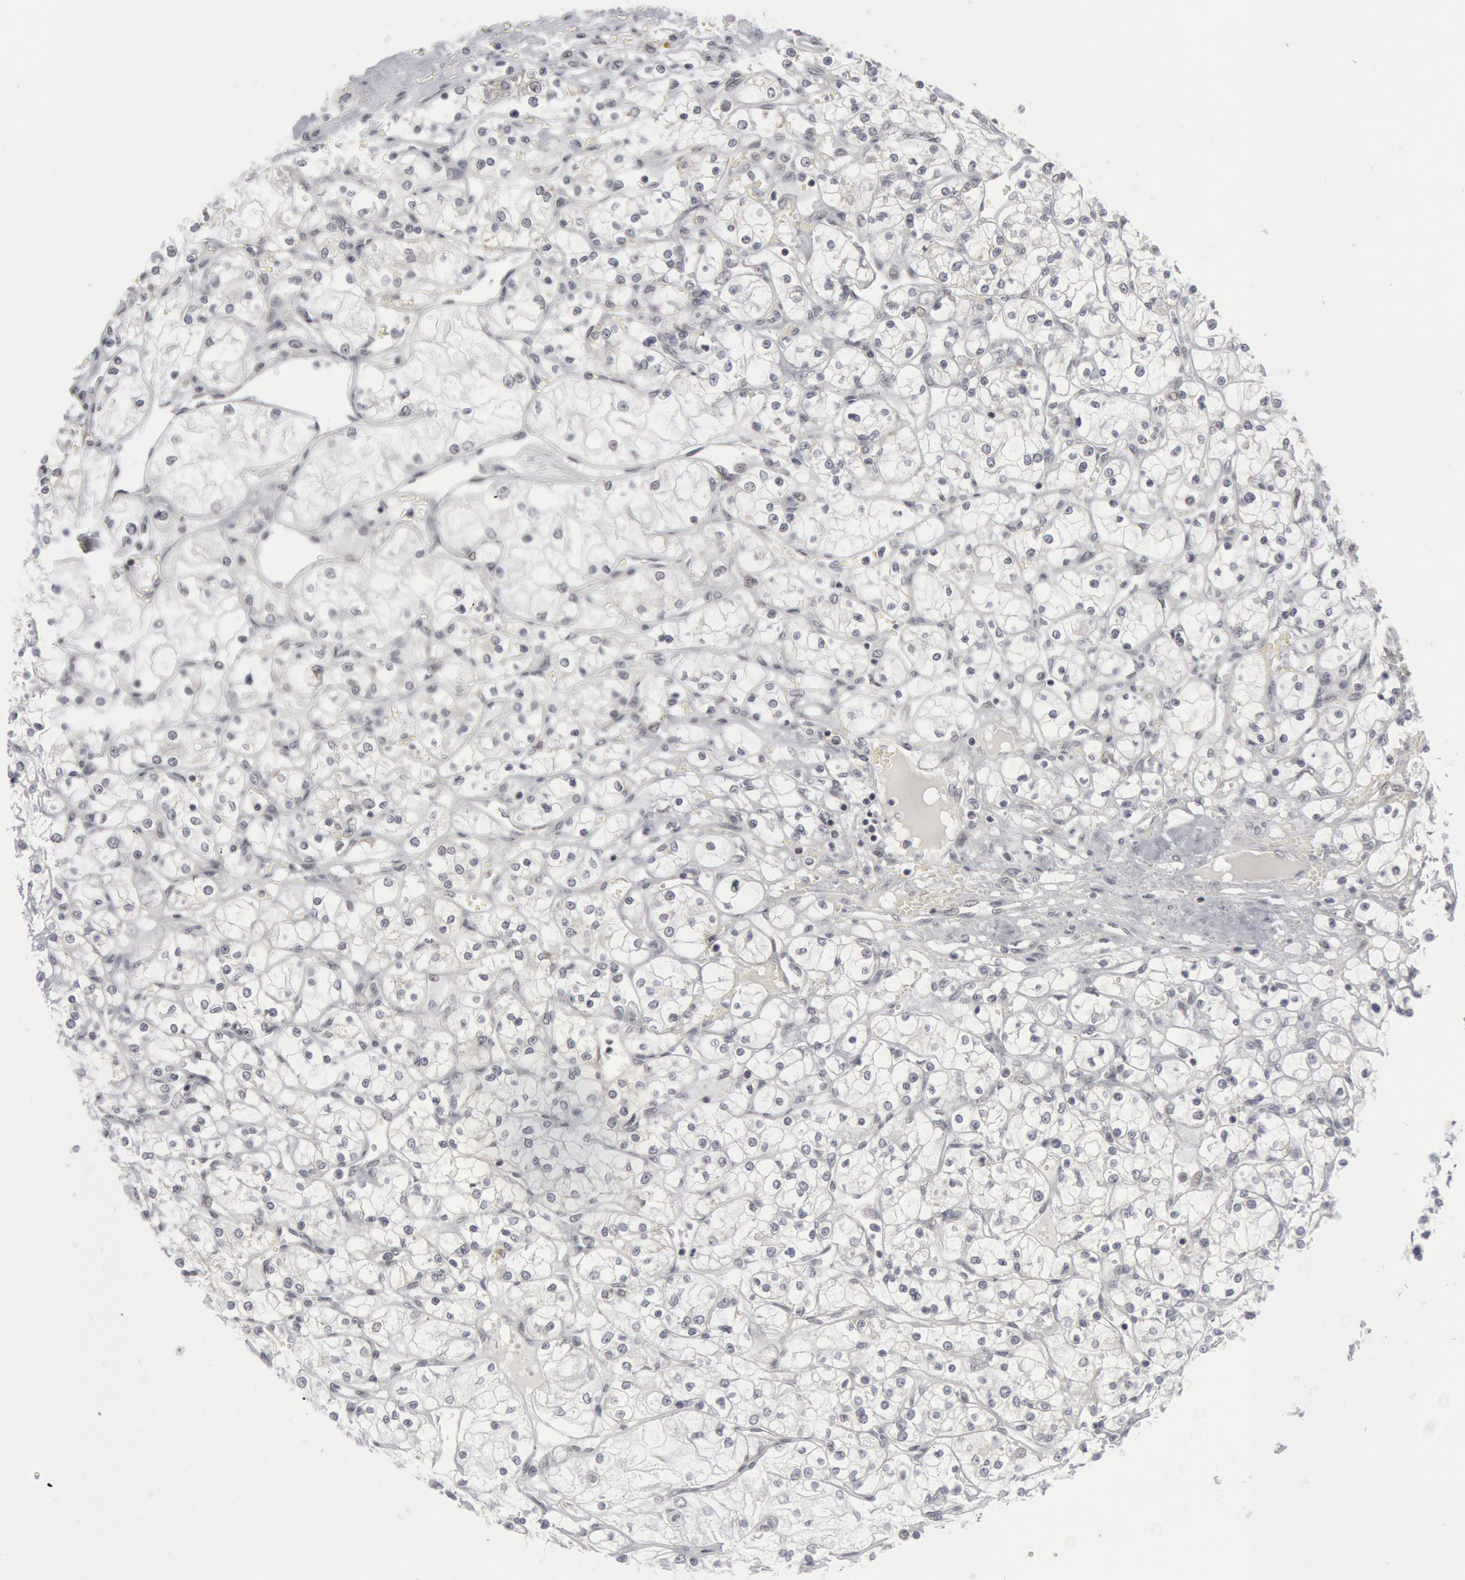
{"staining": {"intensity": "negative", "quantity": "none", "location": "none"}, "tissue": "renal cancer", "cell_type": "Tumor cells", "image_type": "cancer", "snomed": [{"axis": "morphology", "description": "Adenocarcinoma, NOS"}, {"axis": "topography", "description": "Kidney"}], "caption": "Tumor cells show no significant protein positivity in renal adenocarcinoma. (Brightfield microscopy of DAB (3,3'-diaminobenzidine) immunohistochemistry (IHC) at high magnification).", "gene": "CASP9", "patient": {"sex": "male", "age": 61}}